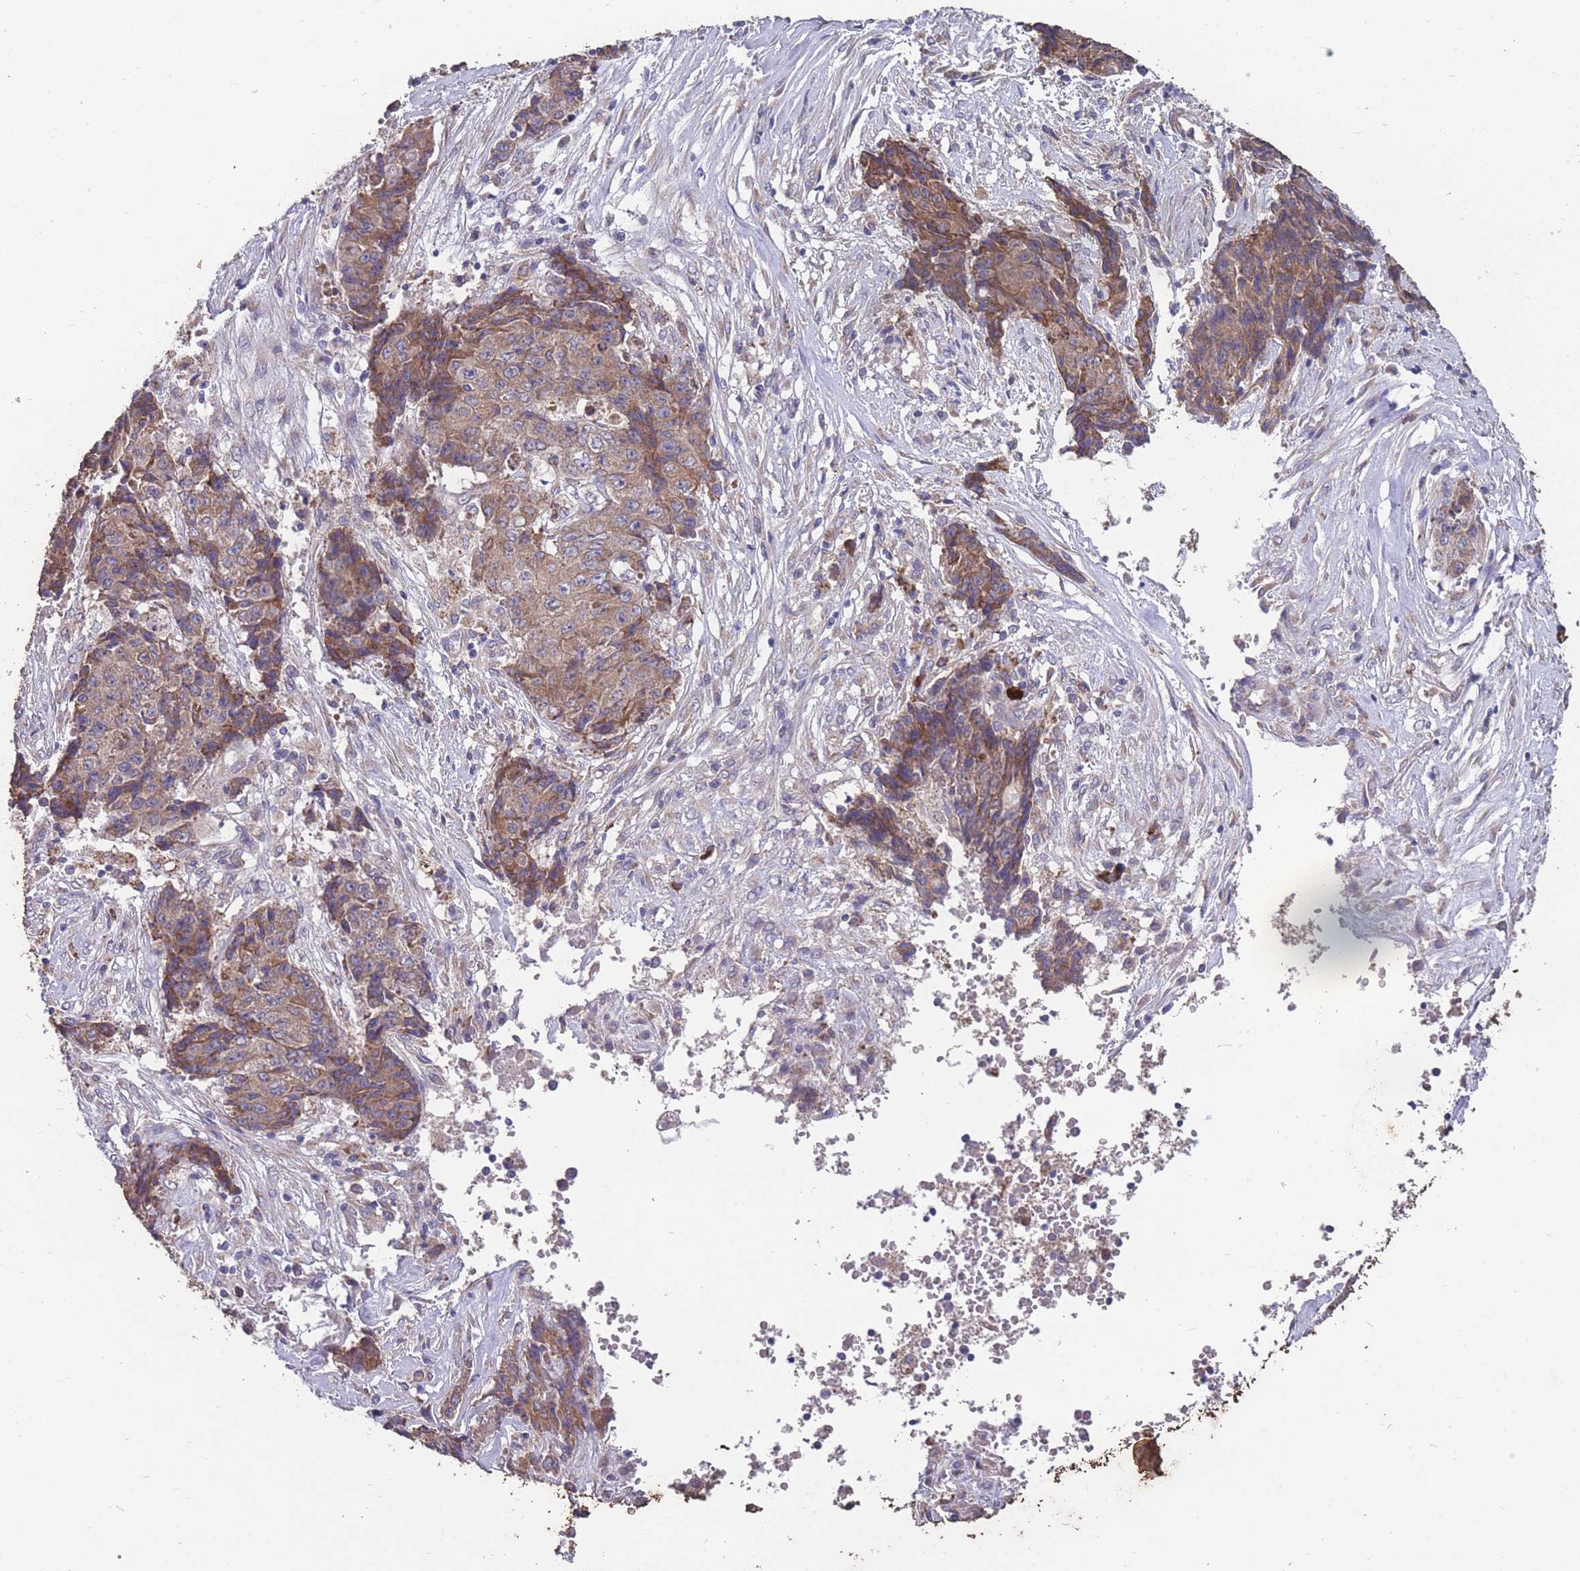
{"staining": {"intensity": "moderate", "quantity": ">75%", "location": "cytoplasmic/membranous"}, "tissue": "ovarian cancer", "cell_type": "Tumor cells", "image_type": "cancer", "snomed": [{"axis": "morphology", "description": "Carcinoma, endometroid"}, {"axis": "topography", "description": "Ovary"}], "caption": "This image reveals IHC staining of ovarian cancer (endometroid carcinoma), with medium moderate cytoplasmic/membranous staining in approximately >75% of tumor cells.", "gene": "STIM2", "patient": {"sex": "female", "age": 42}}